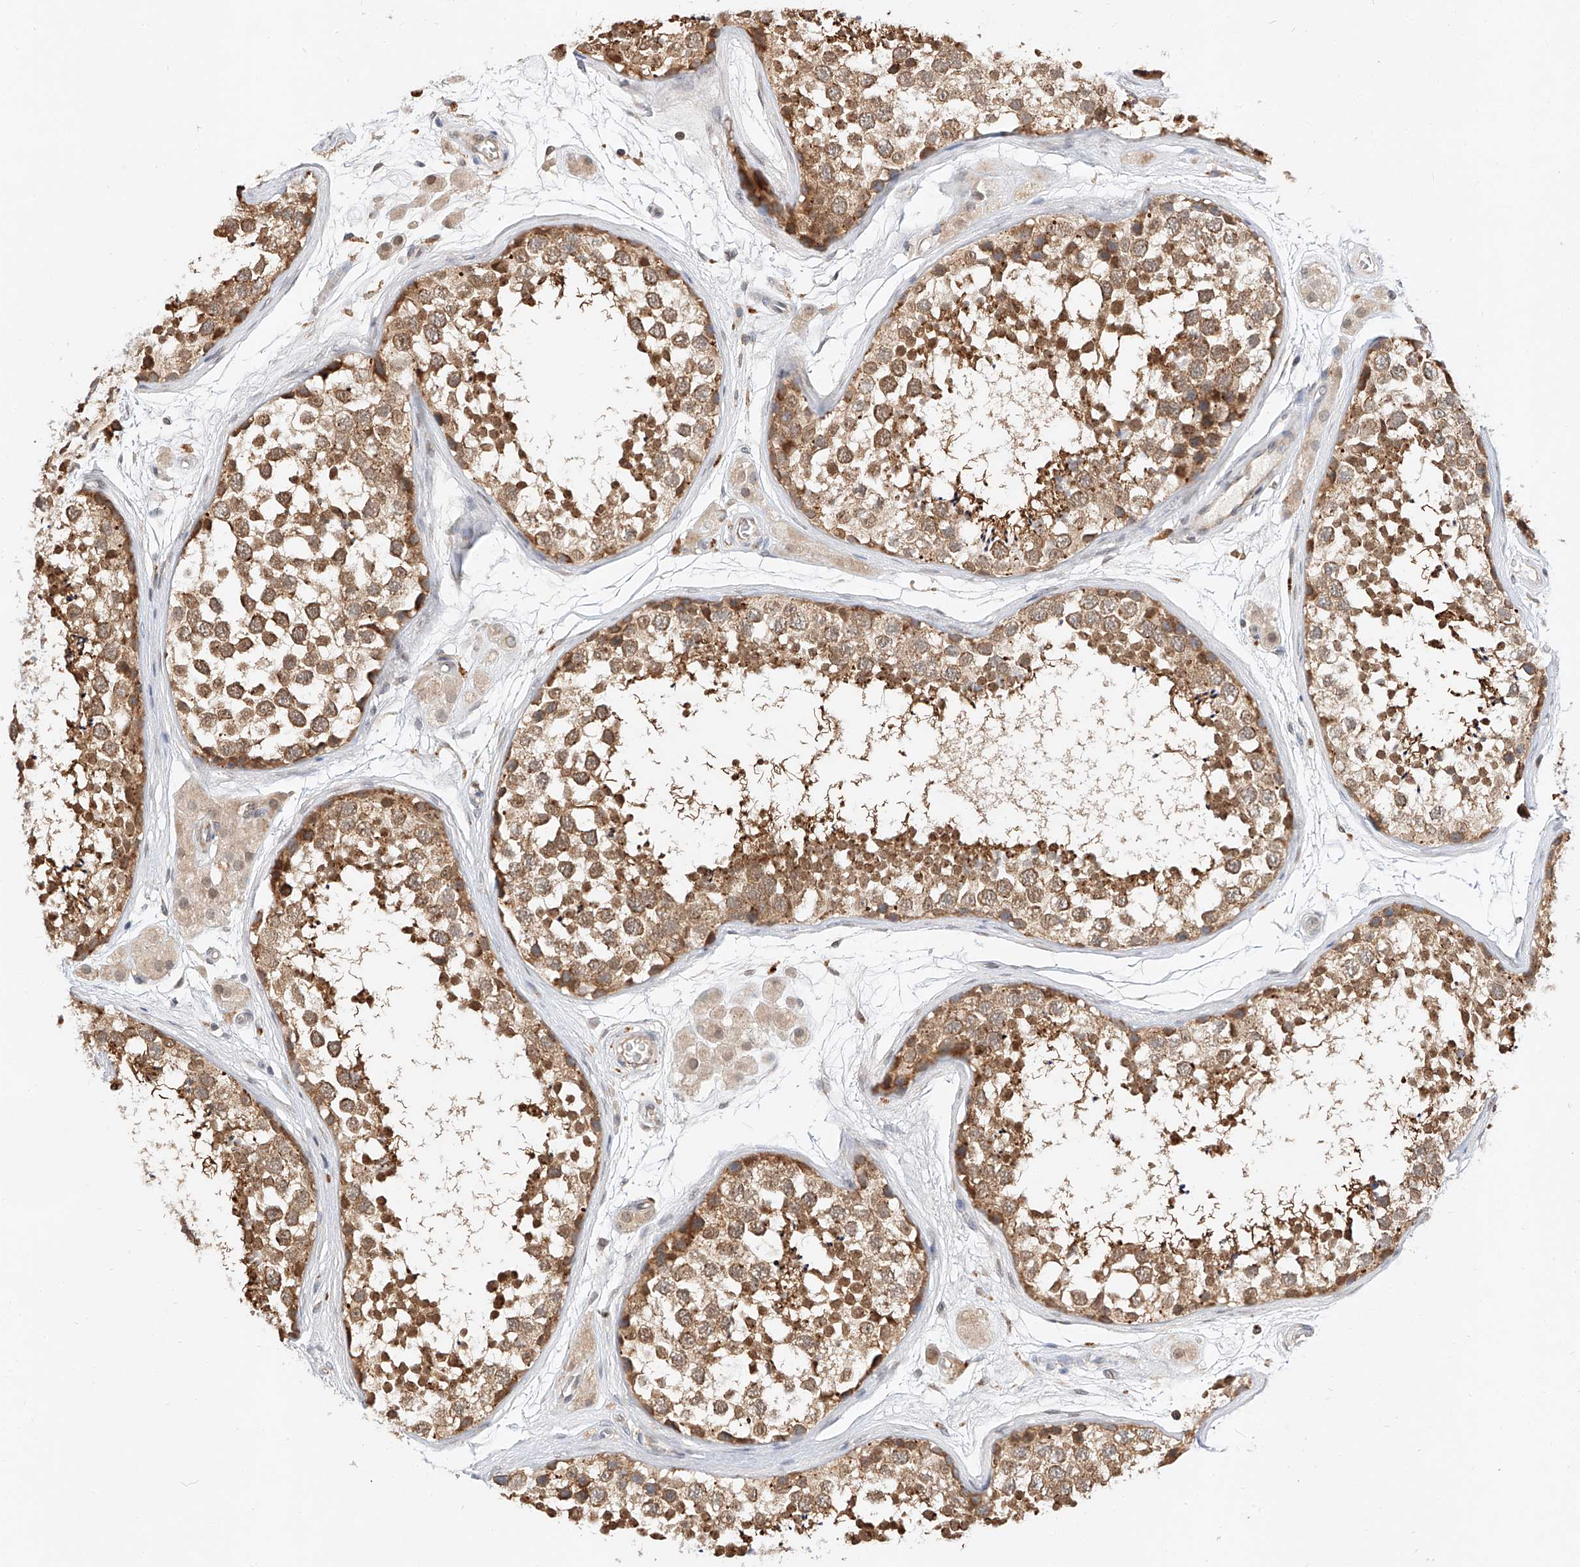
{"staining": {"intensity": "strong", "quantity": "<25%", "location": "cytoplasmic/membranous,nuclear"}, "tissue": "testis", "cell_type": "Cells in seminiferous ducts", "image_type": "normal", "snomed": [{"axis": "morphology", "description": "Normal tissue, NOS"}, {"axis": "topography", "description": "Testis"}], "caption": "Unremarkable testis displays strong cytoplasmic/membranous,nuclear staining in approximately <25% of cells in seminiferous ducts.", "gene": "DIRAS3", "patient": {"sex": "male", "age": 56}}